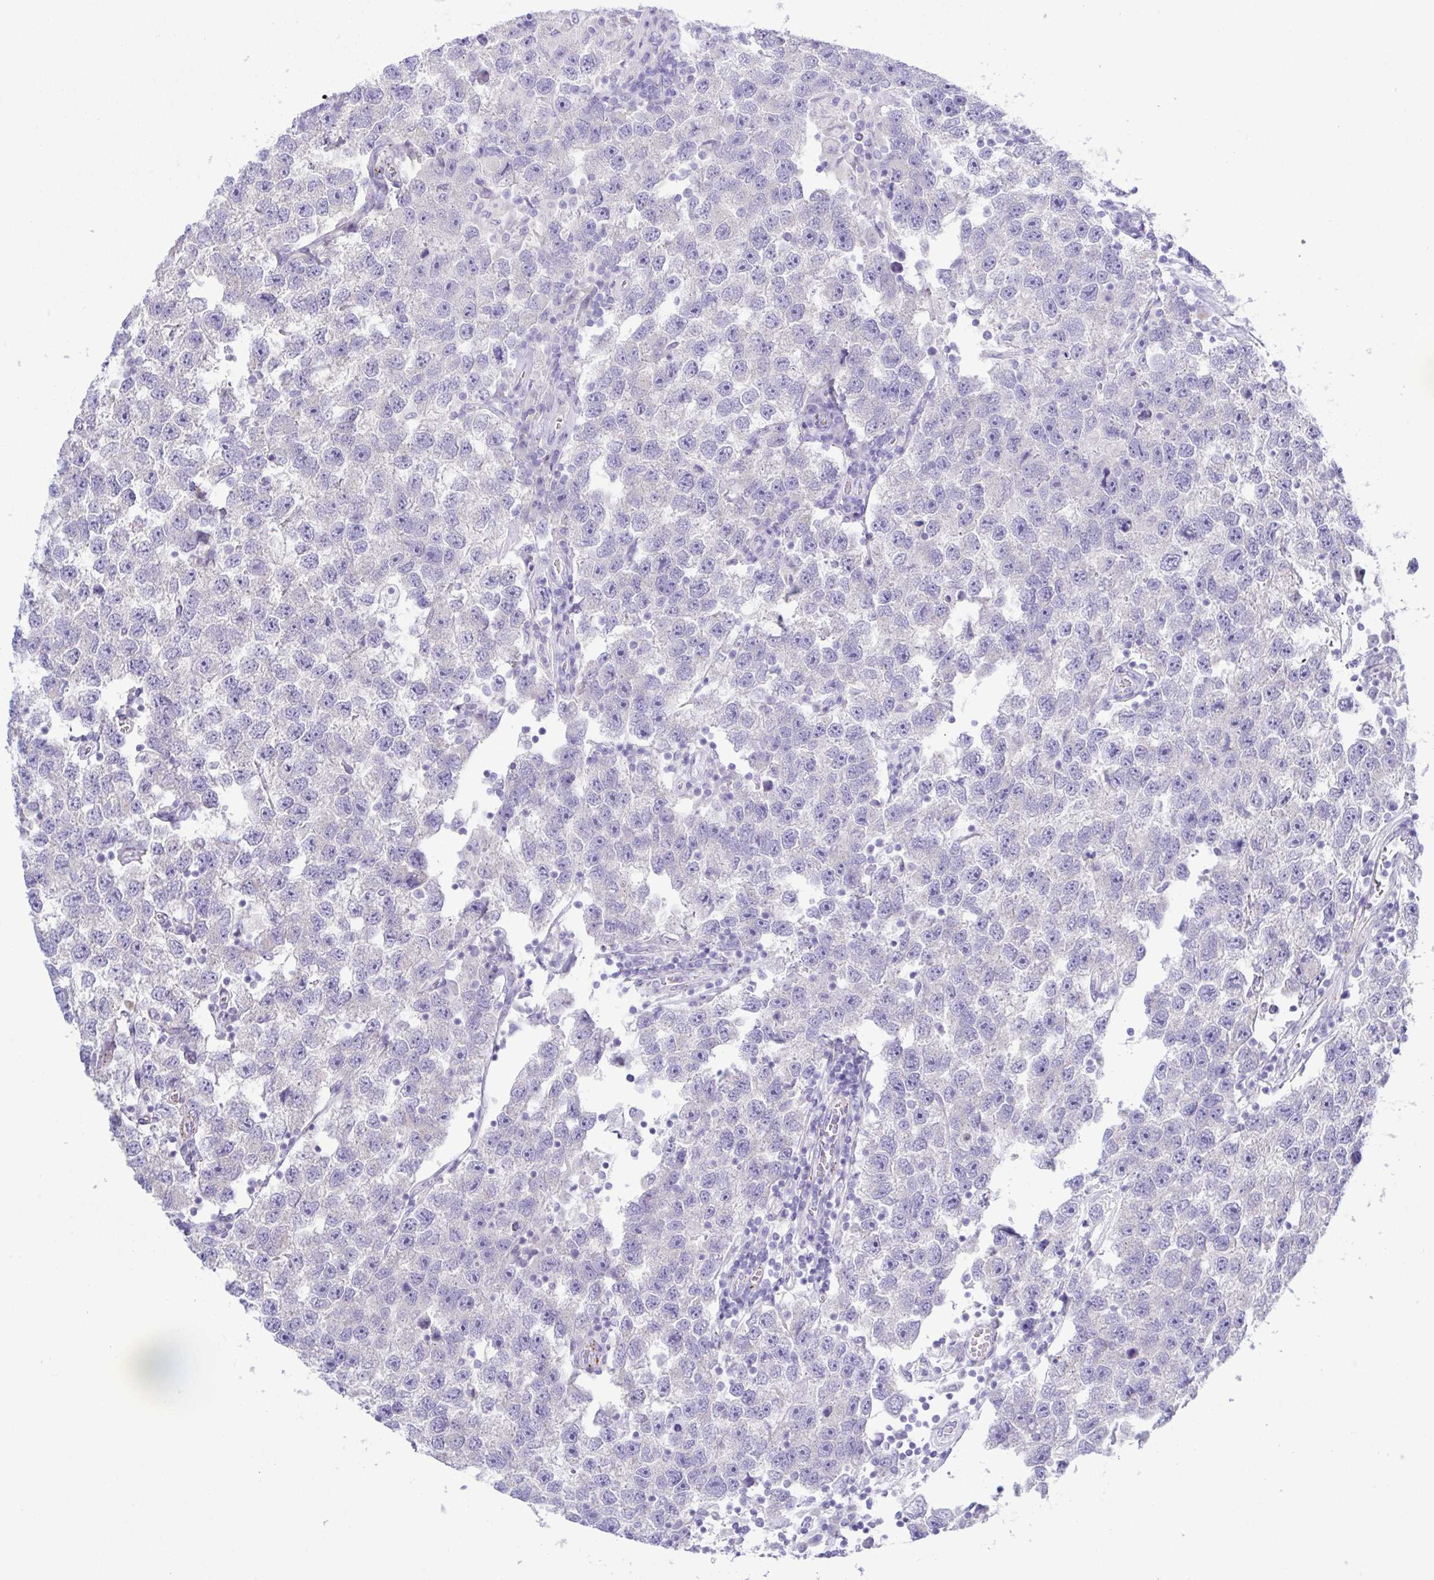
{"staining": {"intensity": "negative", "quantity": "none", "location": "none"}, "tissue": "testis cancer", "cell_type": "Tumor cells", "image_type": "cancer", "snomed": [{"axis": "morphology", "description": "Seminoma, NOS"}, {"axis": "topography", "description": "Testis"}], "caption": "DAB (3,3'-diaminobenzidine) immunohistochemical staining of testis seminoma displays no significant positivity in tumor cells.", "gene": "MED11", "patient": {"sex": "male", "age": 26}}